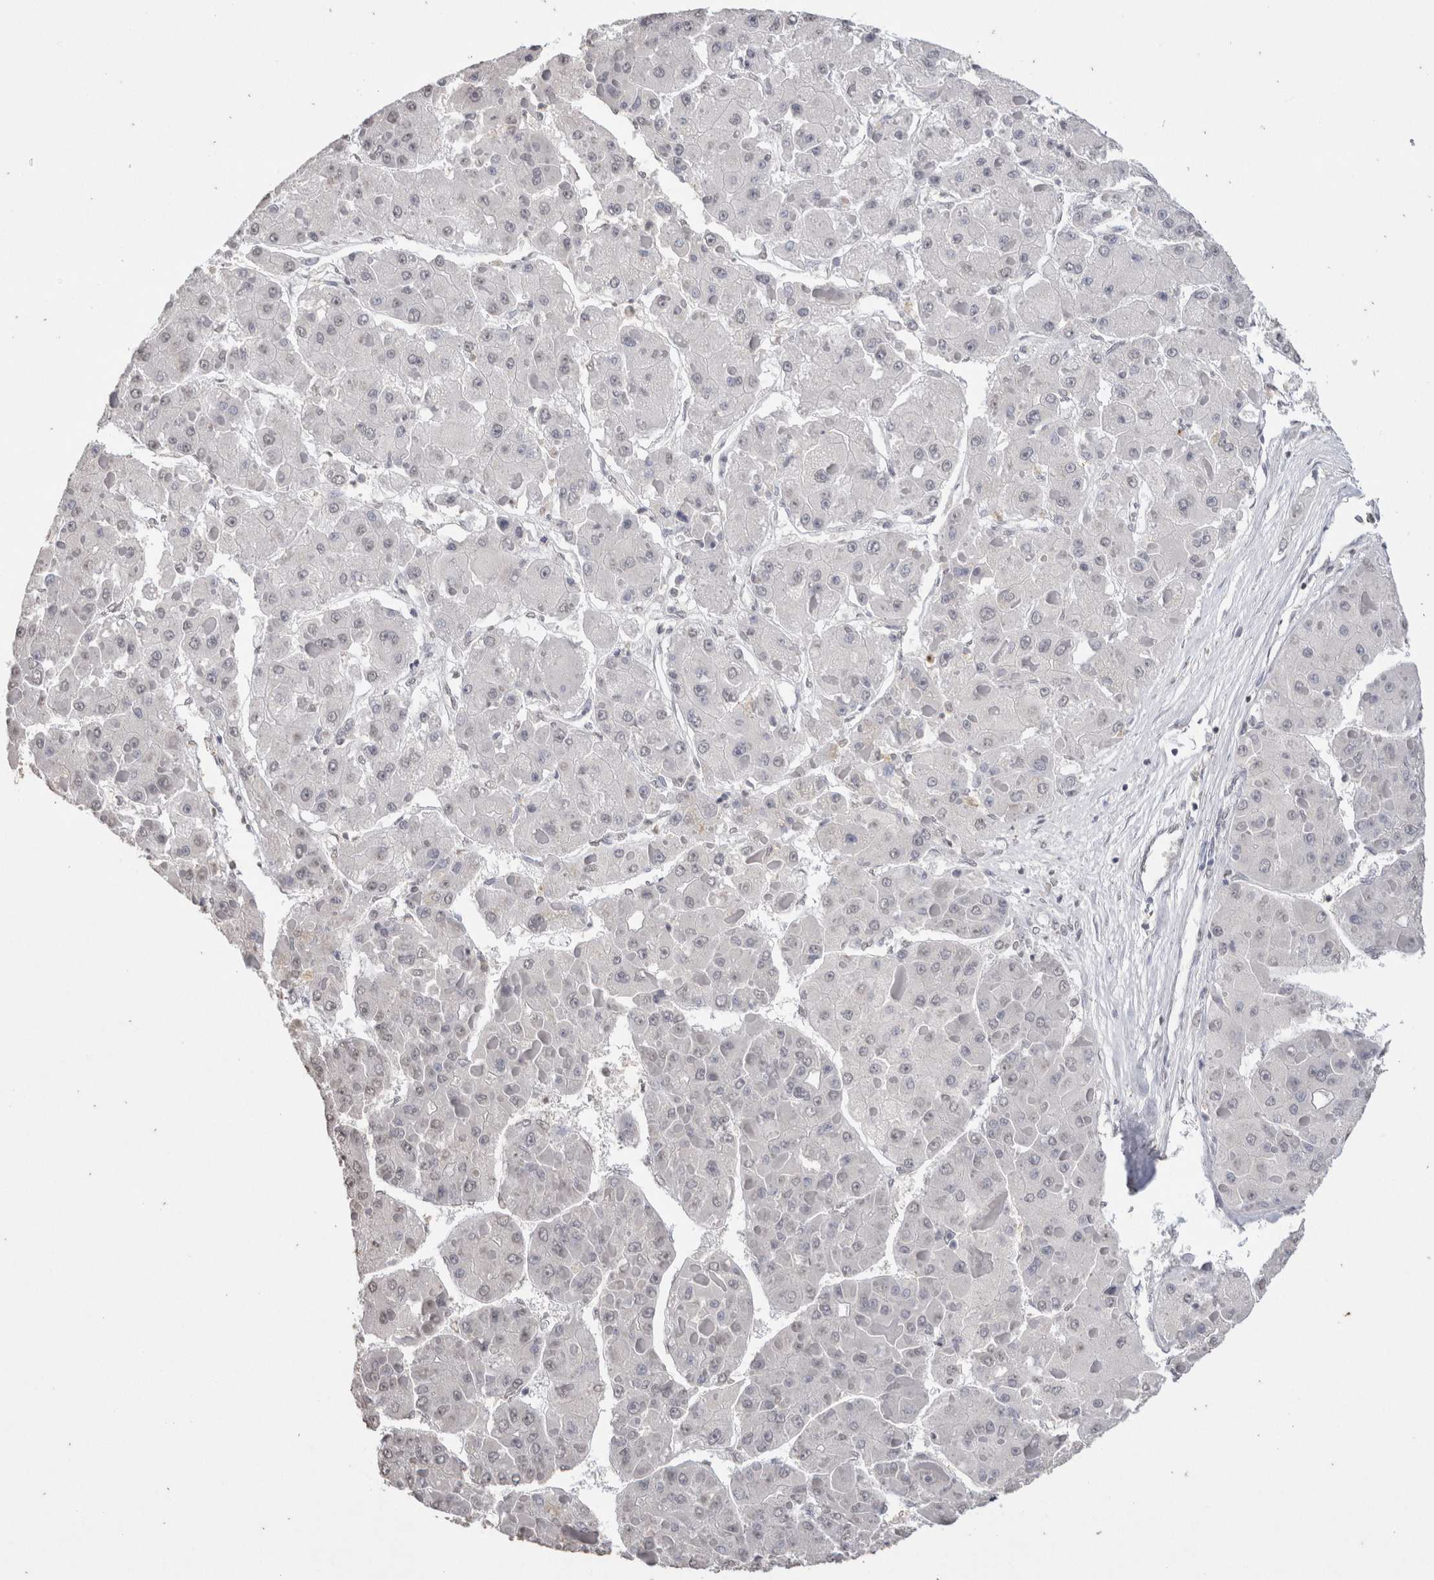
{"staining": {"intensity": "negative", "quantity": "none", "location": "none"}, "tissue": "liver cancer", "cell_type": "Tumor cells", "image_type": "cancer", "snomed": [{"axis": "morphology", "description": "Carcinoma, Hepatocellular, NOS"}, {"axis": "topography", "description": "Liver"}], "caption": "DAB (3,3'-diaminobenzidine) immunohistochemical staining of hepatocellular carcinoma (liver) displays no significant expression in tumor cells.", "gene": "LGALS2", "patient": {"sex": "female", "age": 73}}